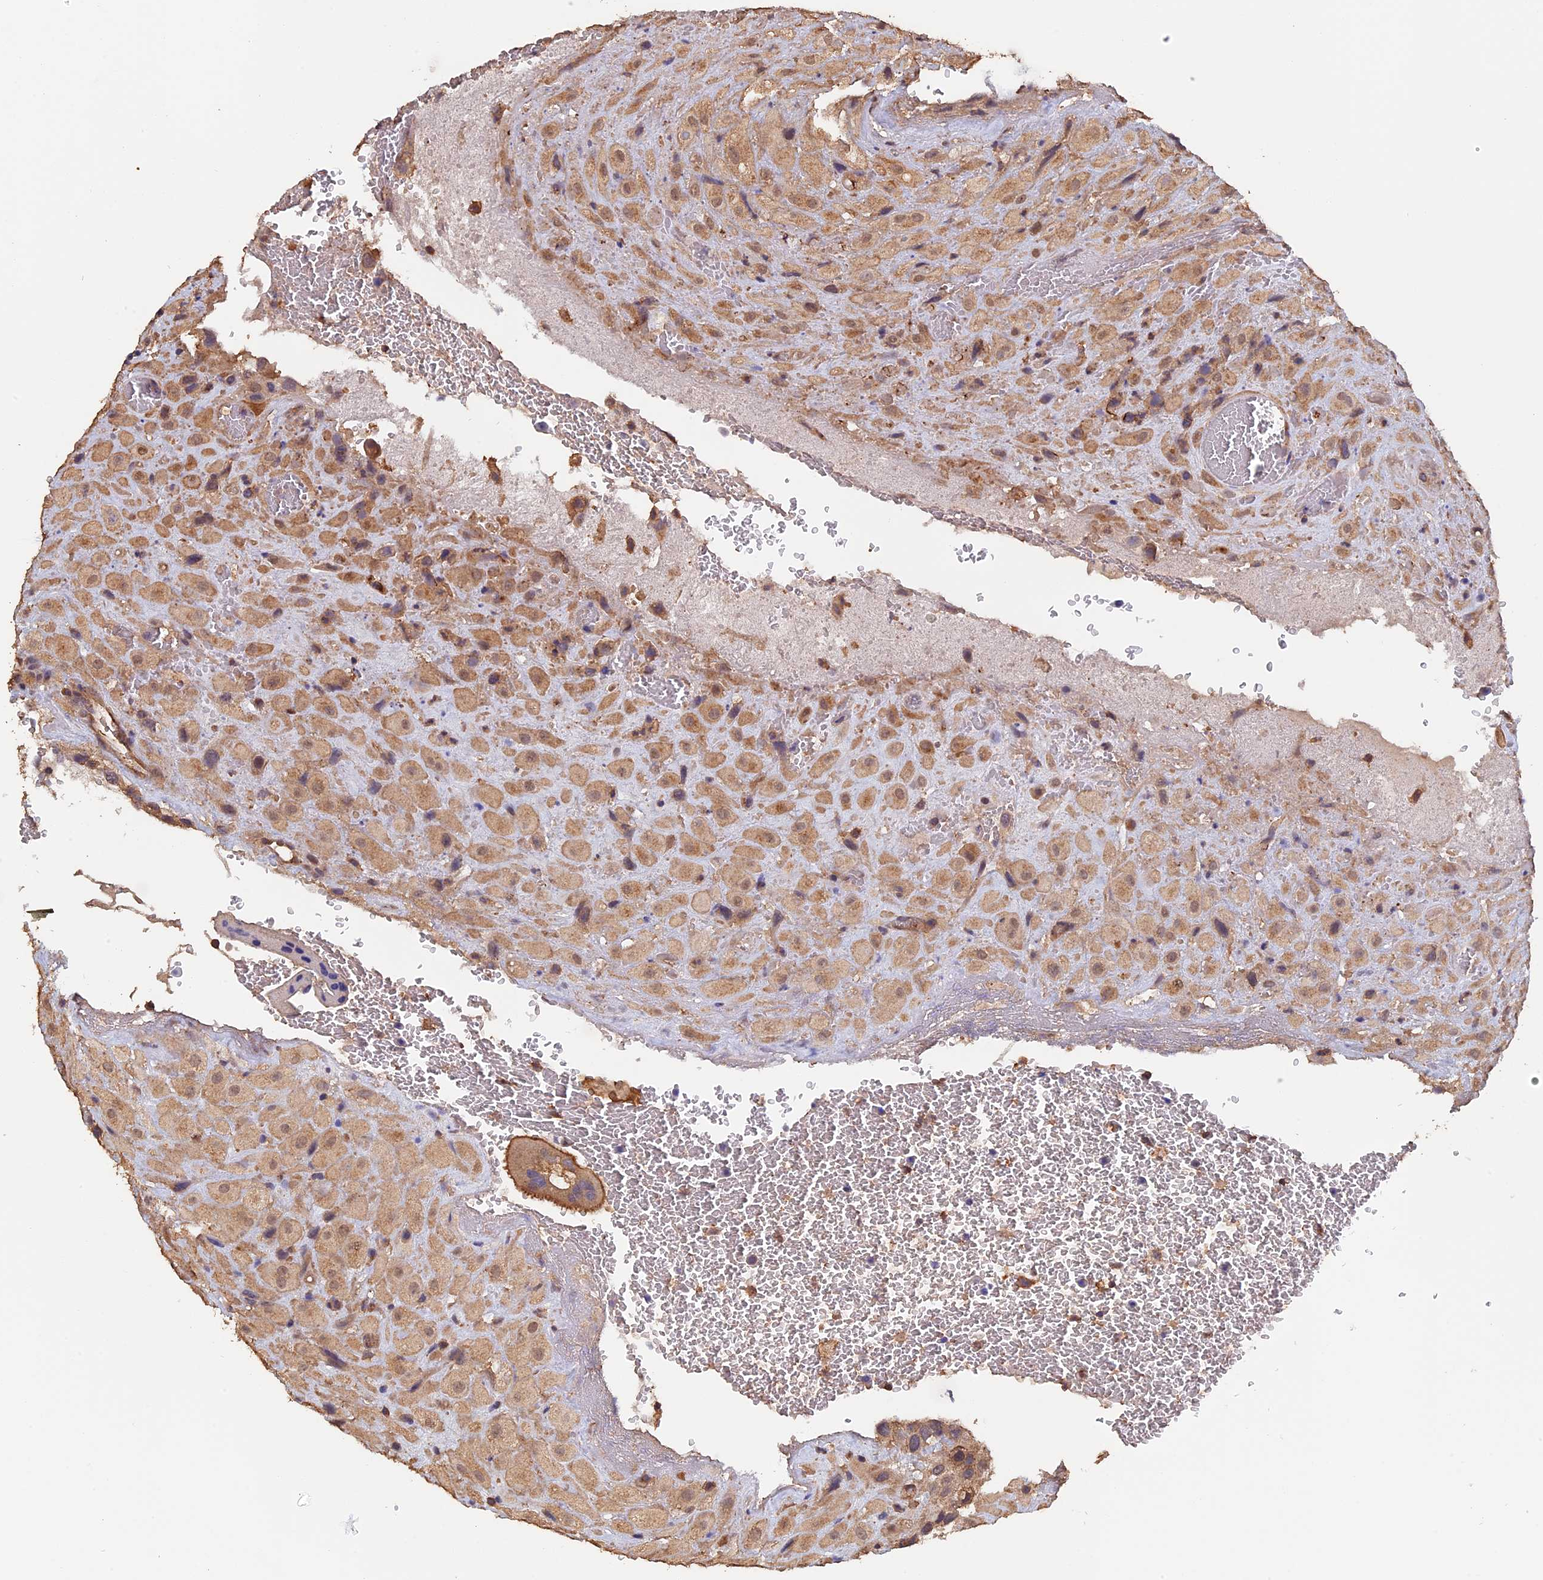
{"staining": {"intensity": "moderate", "quantity": ">75%", "location": "cytoplasmic/membranous,nuclear"}, "tissue": "placenta", "cell_type": "Decidual cells", "image_type": "normal", "snomed": [{"axis": "morphology", "description": "Normal tissue, NOS"}, {"axis": "topography", "description": "Placenta"}], "caption": "A brown stain shows moderate cytoplasmic/membranous,nuclear positivity of a protein in decidual cells of unremarkable placenta.", "gene": "PIGQ", "patient": {"sex": "female", "age": 35}}